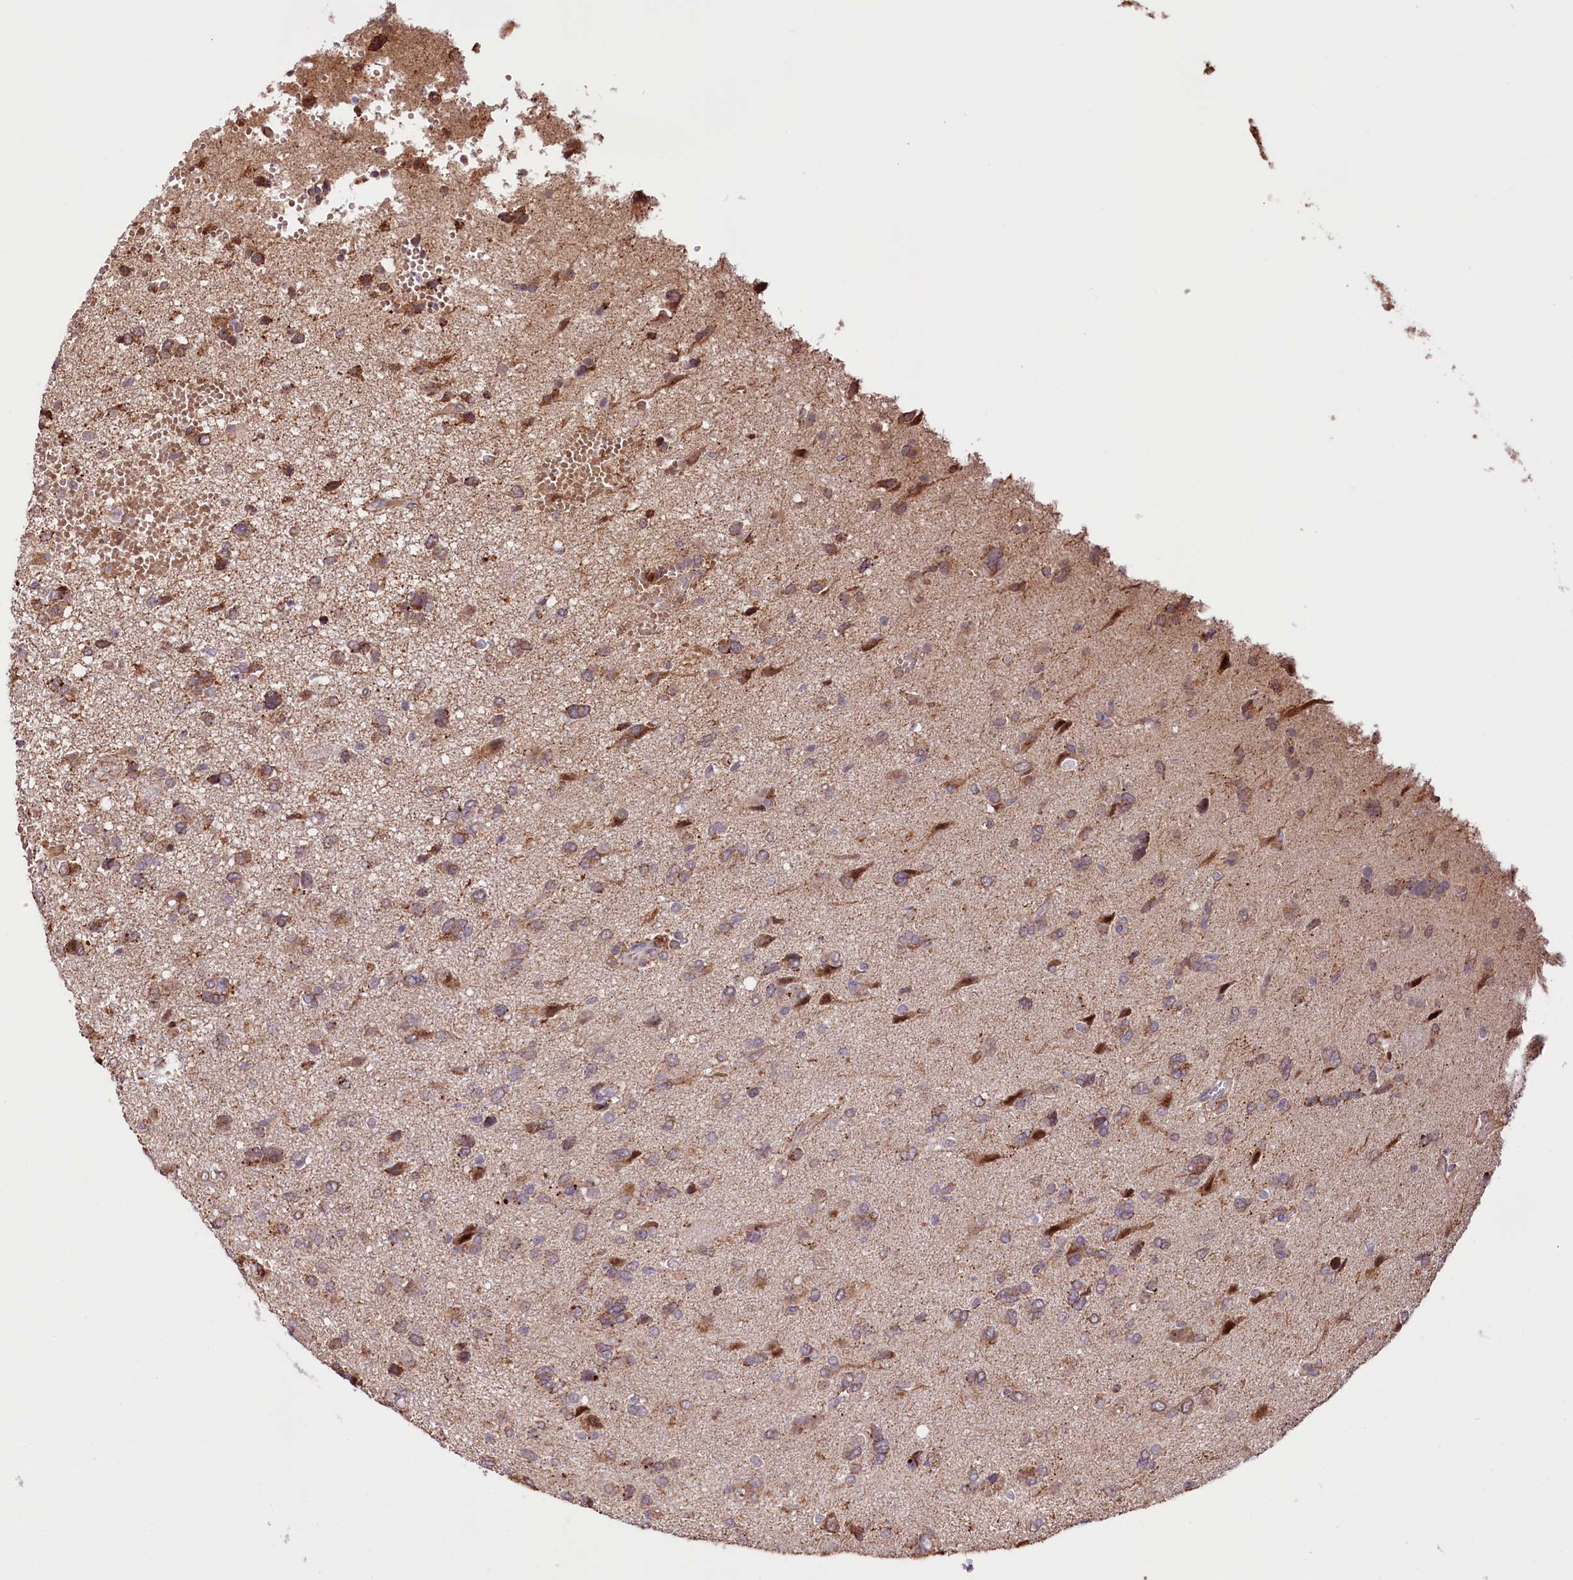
{"staining": {"intensity": "moderate", "quantity": ">75%", "location": "cytoplasmic/membranous"}, "tissue": "glioma", "cell_type": "Tumor cells", "image_type": "cancer", "snomed": [{"axis": "morphology", "description": "Glioma, malignant, High grade"}, {"axis": "topography", "description": "Brain"}], "caption": "Immunohistochemical staining of human glioma displays medium levels of moderate cytoplasmic/membranous expression in about >75% of tumor cells. (DAB (3,3'-diaminobenzidine) IHC with brightfield microscopy, high magnification).", "gene": "ST7", "patient": {"sex": "female", "age": 59}}